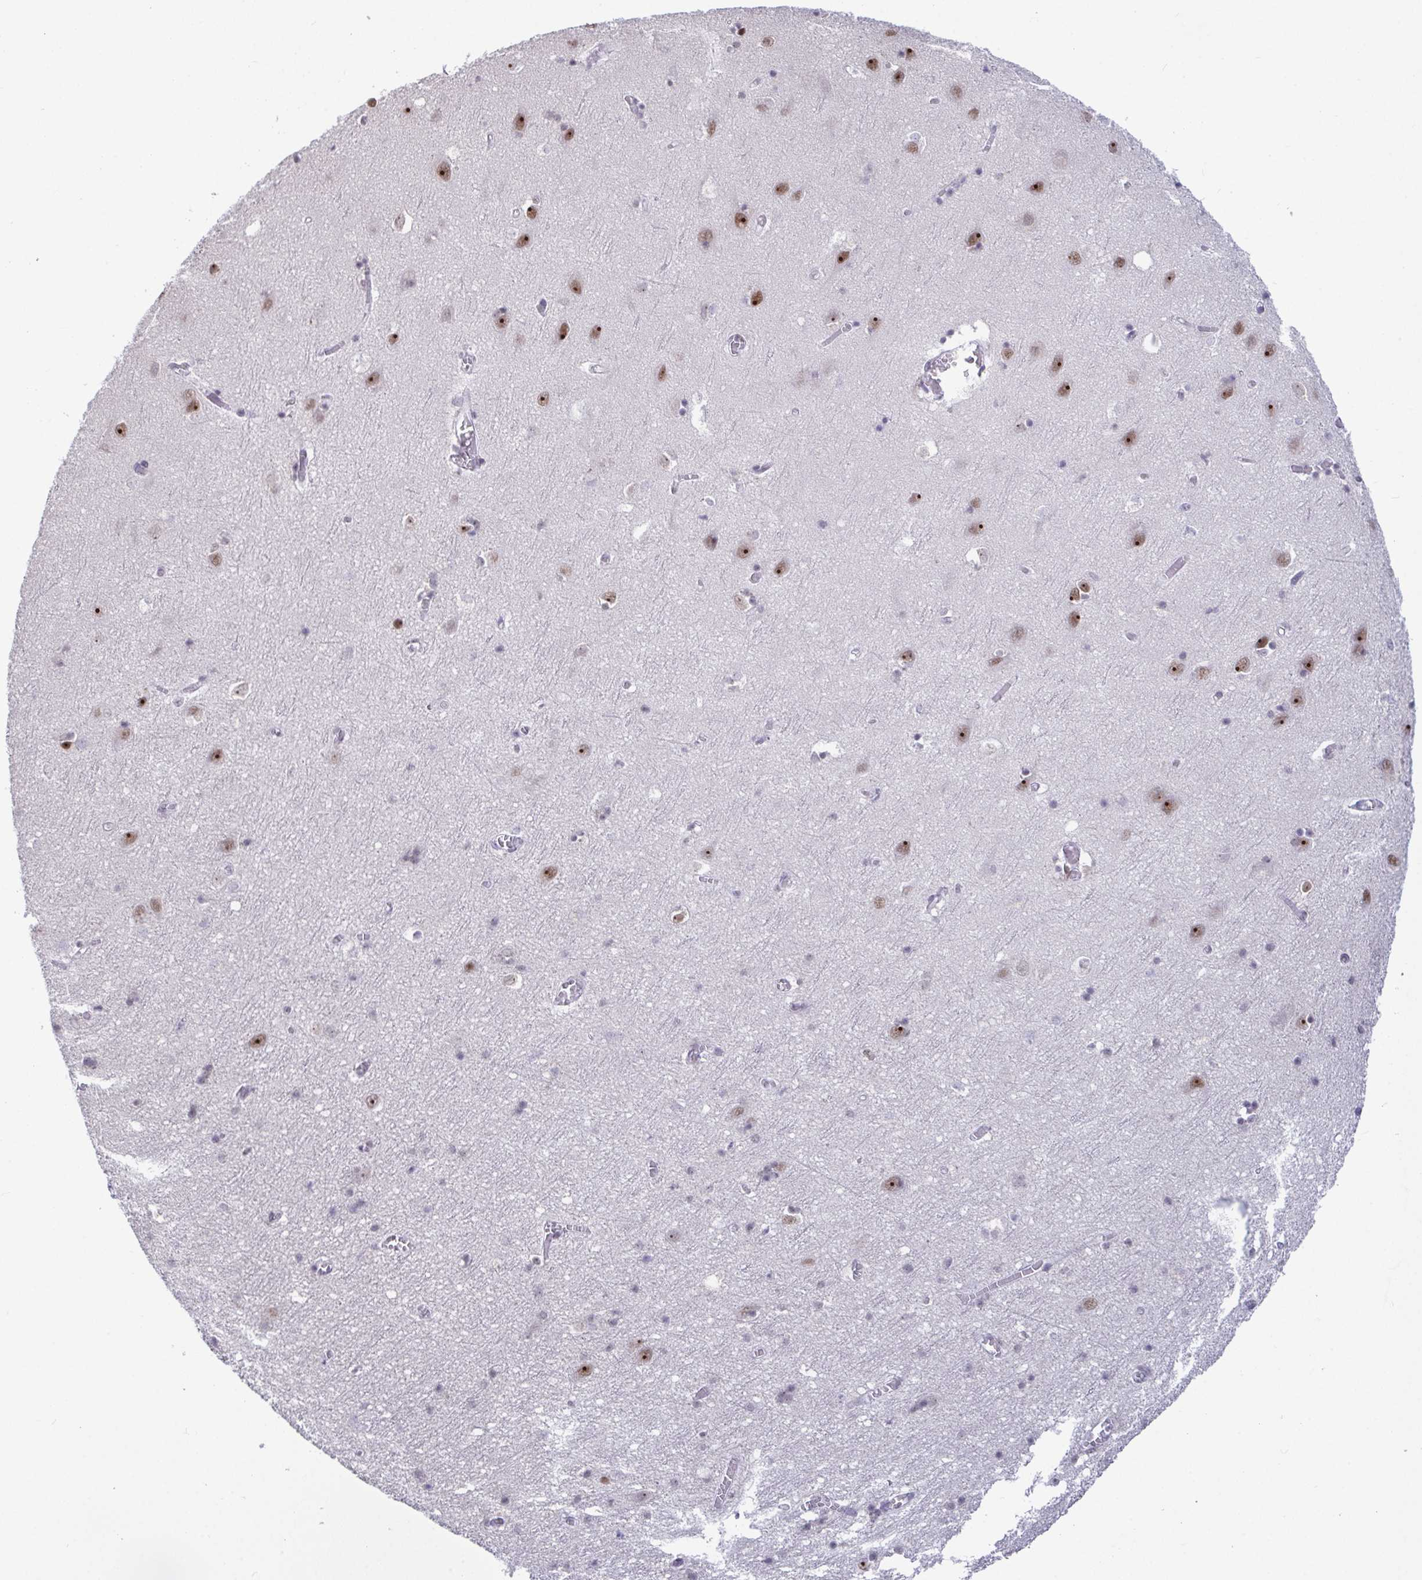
{"staining": {"intensity": "negative", "quantity": "none", "location": "none"}, "tissue": "cerebral cortex", "cell_type": "Endothelial cells", "image_type": "normal", "snomed": [{"axis": "morphology", "description": "Normal tissue, NOS"}, {"axis": "topography", "description": "Cerebral cortex"}], "caption": "Immunohistochemical staining of normal cerebral cortex shows no significant staining in endothelial cells. (DAB (3,3'-diaminobenzidine) immunohistochemistry with hematoxylin counter stain).", "gene": "SUPT16H", "patient": {"sex": "male", "age": 70}}